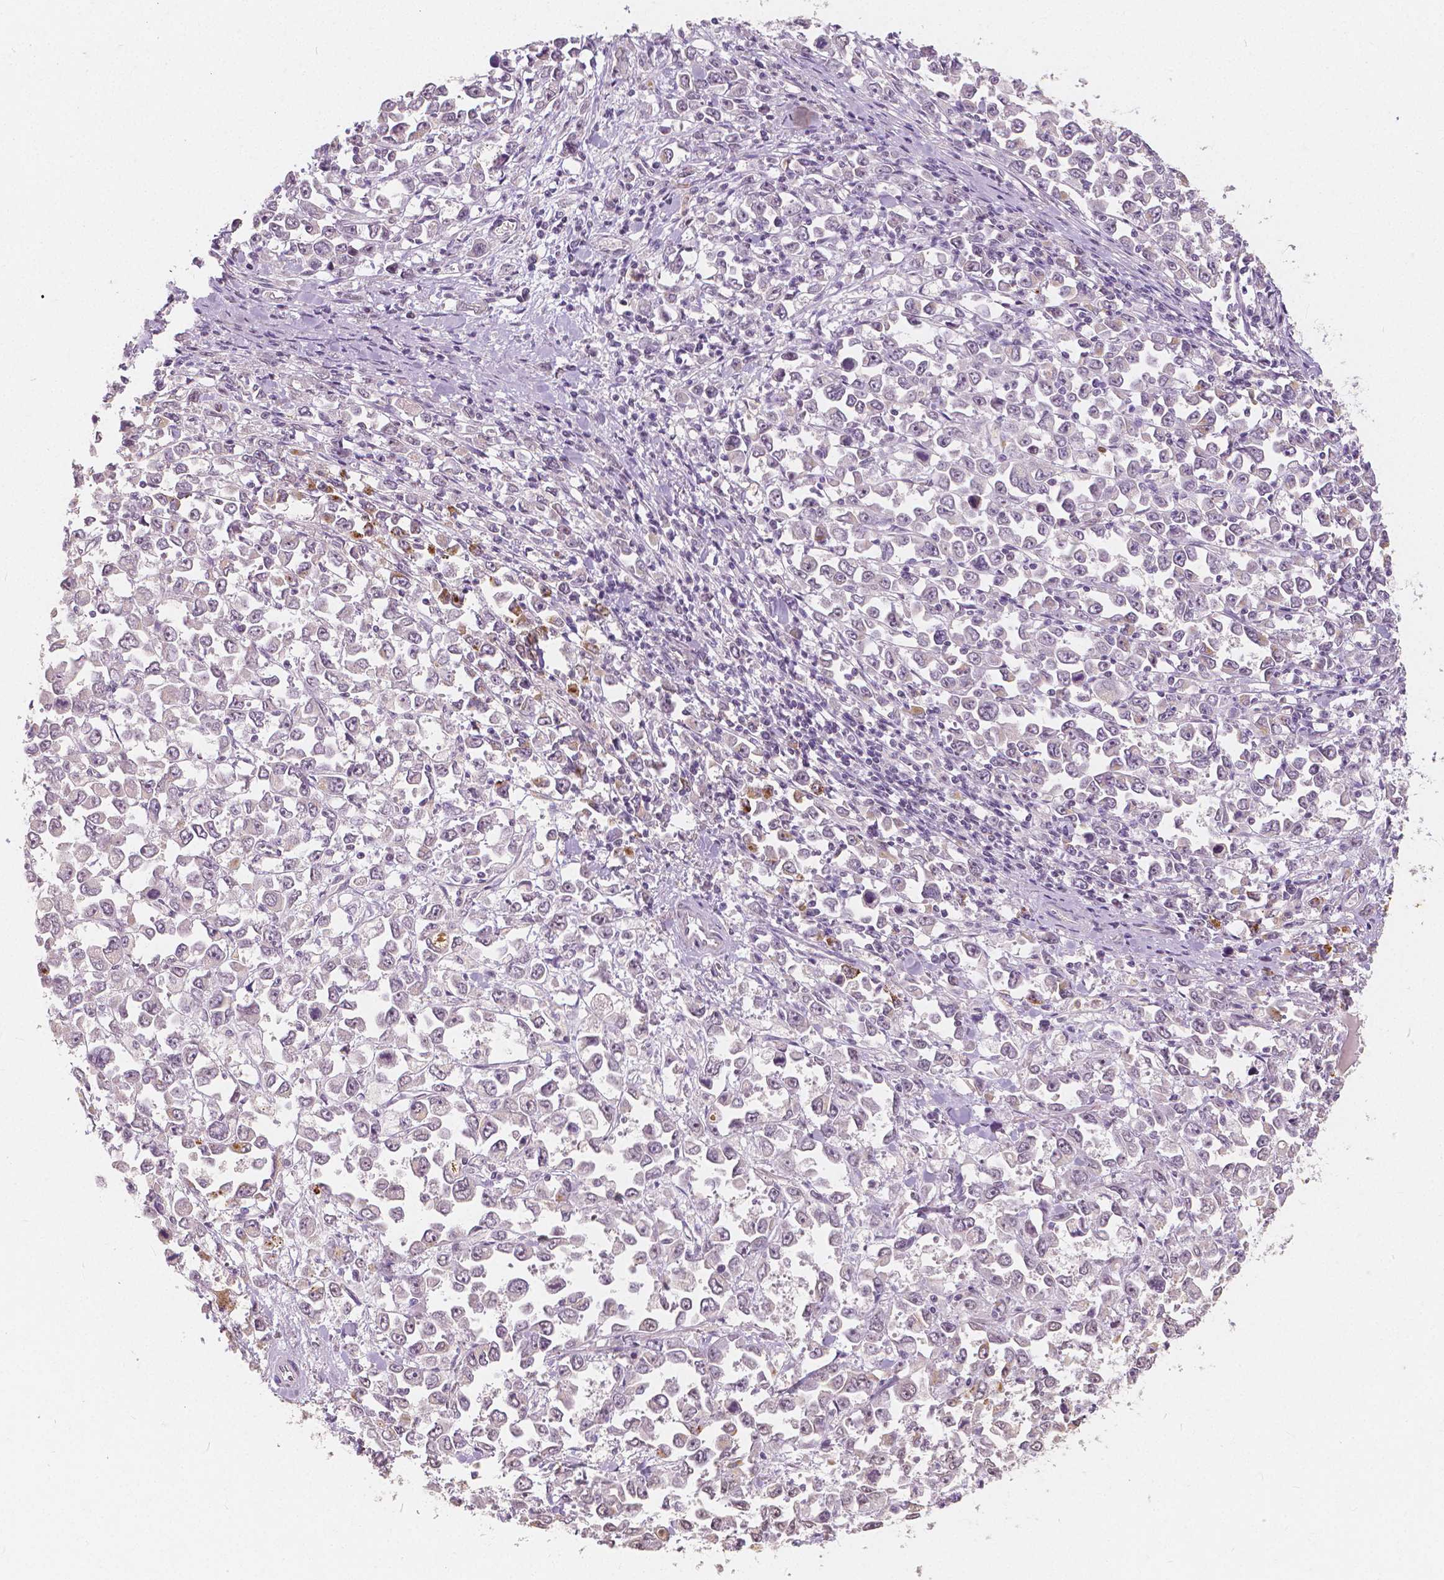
{"staining": {"intensity": "moderate", "quantity": "<25%", "location": "cytoplasmic/membranous"}, "tissue": "stomach cancer", "cell_type": "Tumor cells", "image_type": "cancer", "snomed": [{"axis": "morphology", "description": "Adenocarcinoma, NOS"}, {"axis": "topography", "description": "Stomach, upper"}], "caption": "Tumor cells demonstrate low levels of moderate cytoplasmic/membranous staining in approximately <25% of cells in stomach cancer (adenocarcinoma).", "gene": "NOLC1", "patient": {"sex": "male", "age": 70}}